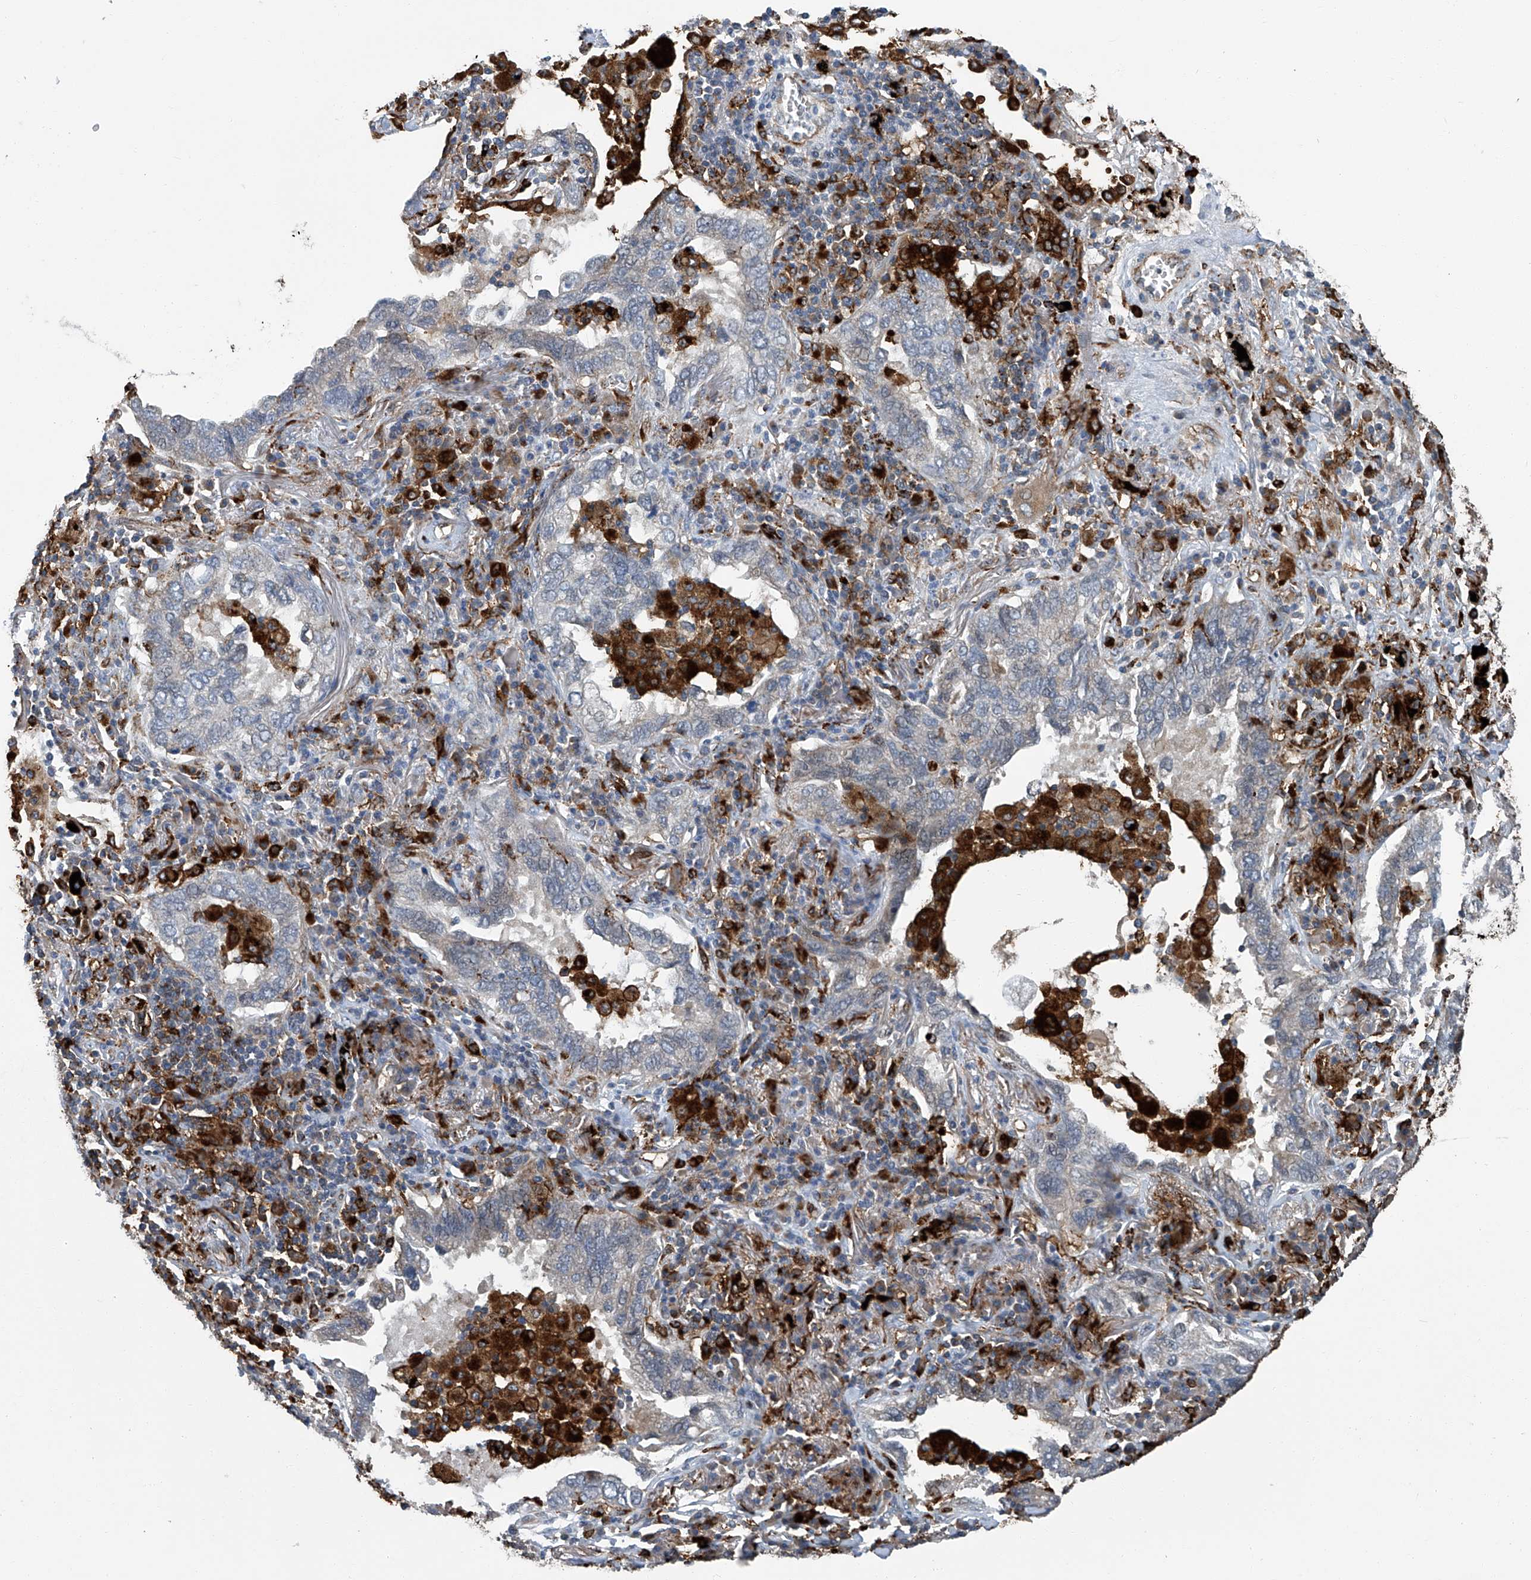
{"staining": {"intensity": "negative", "quantity": "none", "location": "none"}, "tissue": "lung cancer", "cell_type": "Tumor cells", "image_type": "cancer", "snomed": [{"axis": "morphology", "description": "Adenocarcinoma, NOS"}, {"axis": "topography", "description": "Lung"}], "caption": "High power microscopy micrograph of an immunohistochemistry image of lung cancer, revealing no significant expression in tumor cells. Nuclei are stained in blue.", "gene": "FAM167A", "patient": {"sex": "male", "age": 65}}